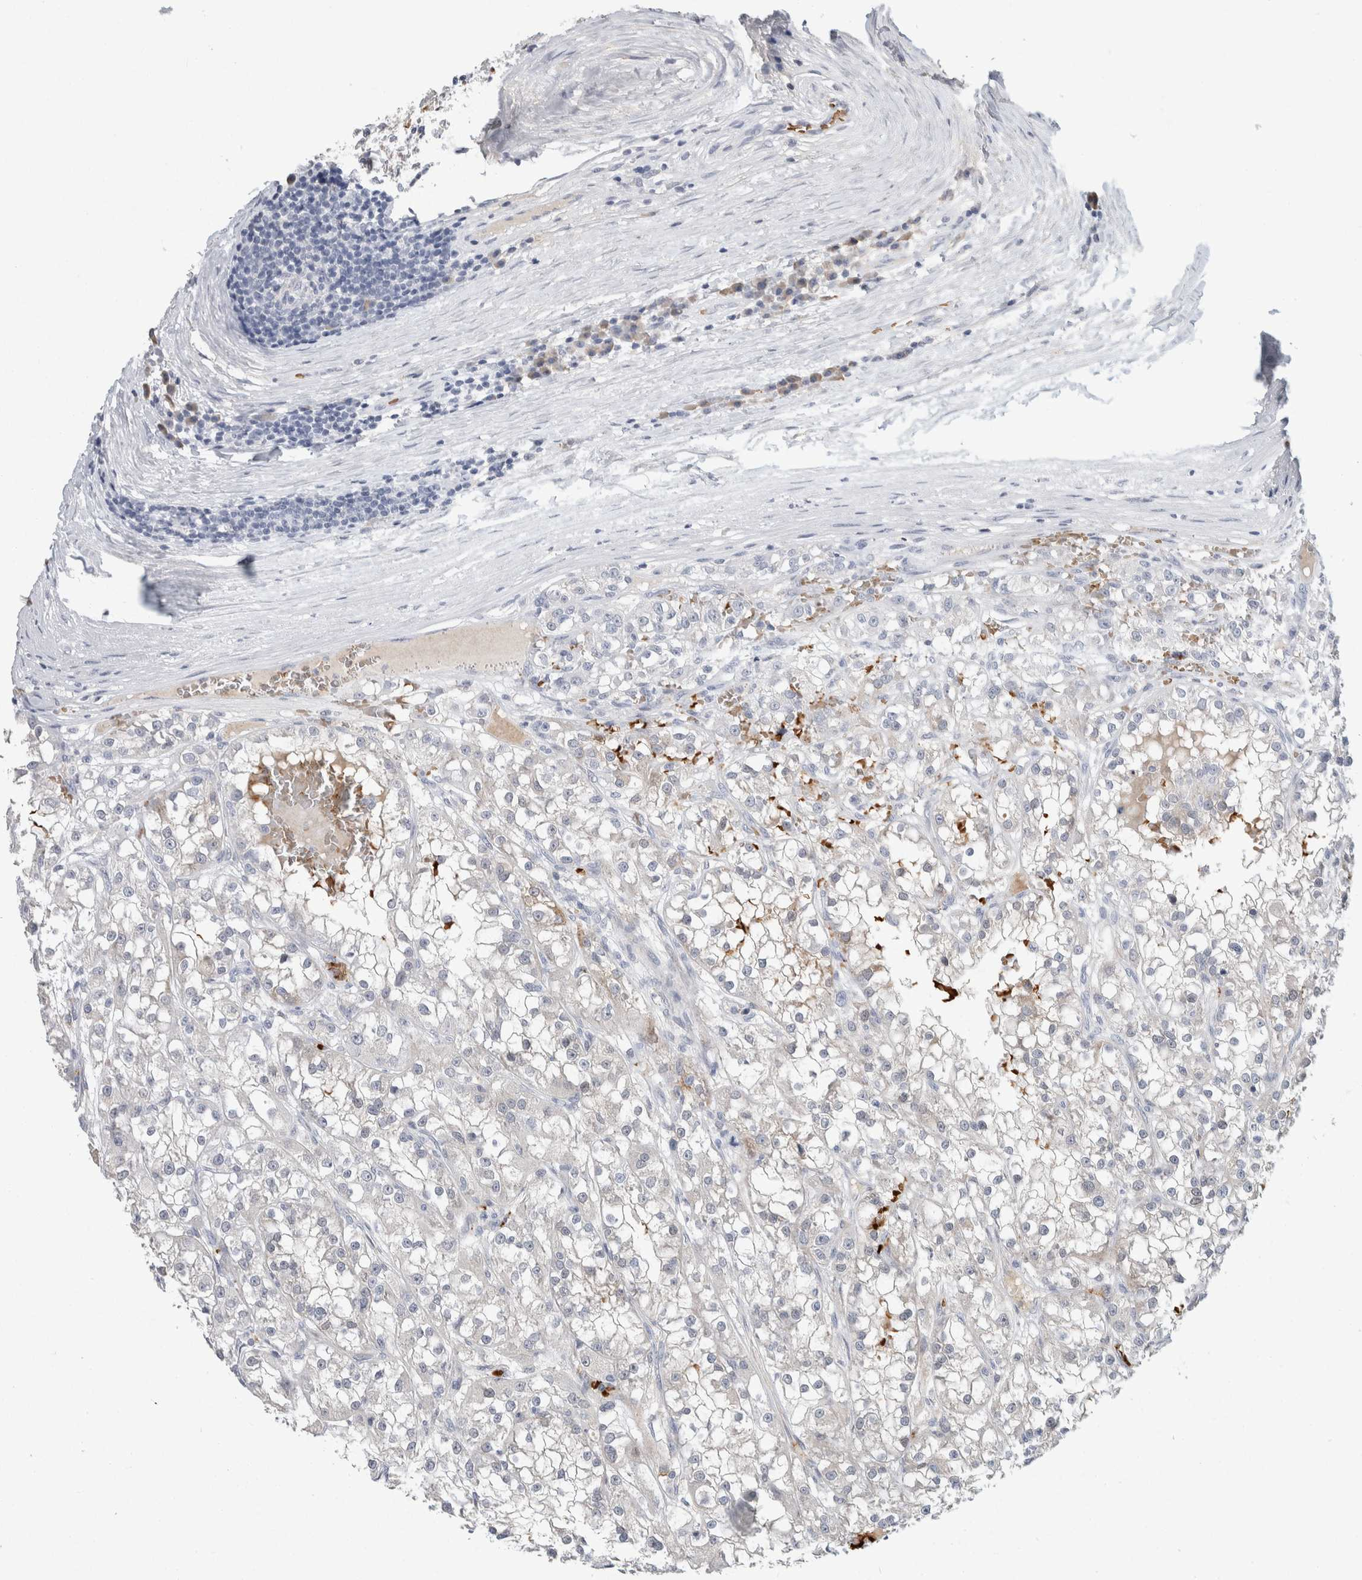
{"staining": {"intensity": "negative", "quantity": "none", "location": "none"}, "tissue": "renal cancer", "cell_type": "Tumor cells", "image_type": "cancer", "snomed": [{"axis": "morphology", "description": "Adenocarcinoma, NOS"}, {"axis": "topography", "description": "Kidney"}], "caption": "High power microscopy micrograph of an immunohistochemistry image of renal adenocarcinoma, revealing no significant positivity in tumor cells. (Brightfield microscopy of DAB immunohistochemistry (IHC) at high magnification).", "gene": "CA1", "patient": {"sex": "female", "age": 52}}